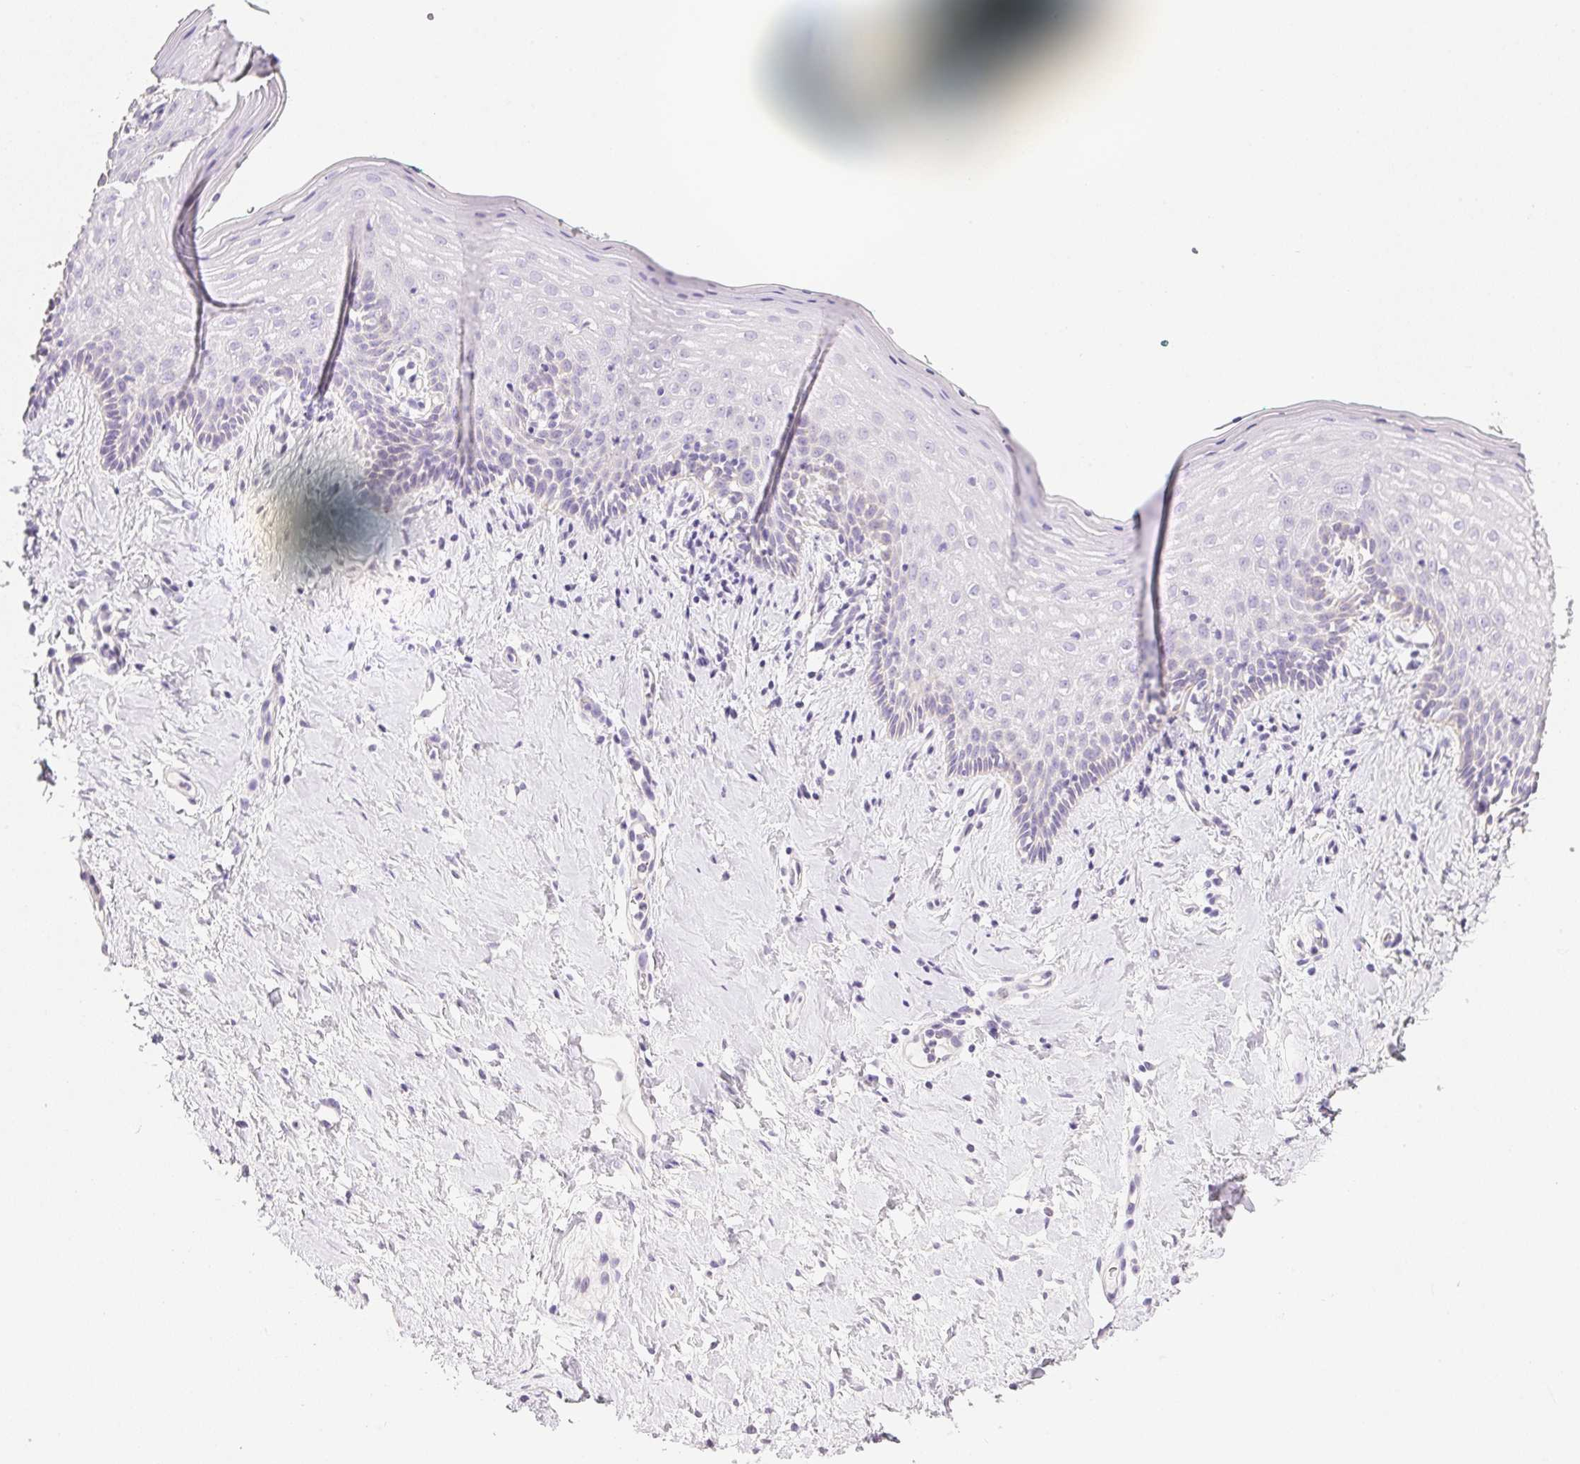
{"staining": {"intensity": "negative", "quantity": "none", "location": "none"}, "tissue": "vagina", "cell_type": "Squamous epithelial cells", "image_type": "normal", "snomed": [{"axis": "morphology", "description": "Normal tissue, NOS"}, {"axis": "topography", "description": "Vagina"}], "caption": "Immunohistochemistry (IHC) image of benign vagina: human vagina stained with DAB displays no significant protein positivity in squamous epithelial cells.", "gene": "KCNE2", "patient": {"sex": "female", "age": 42}}